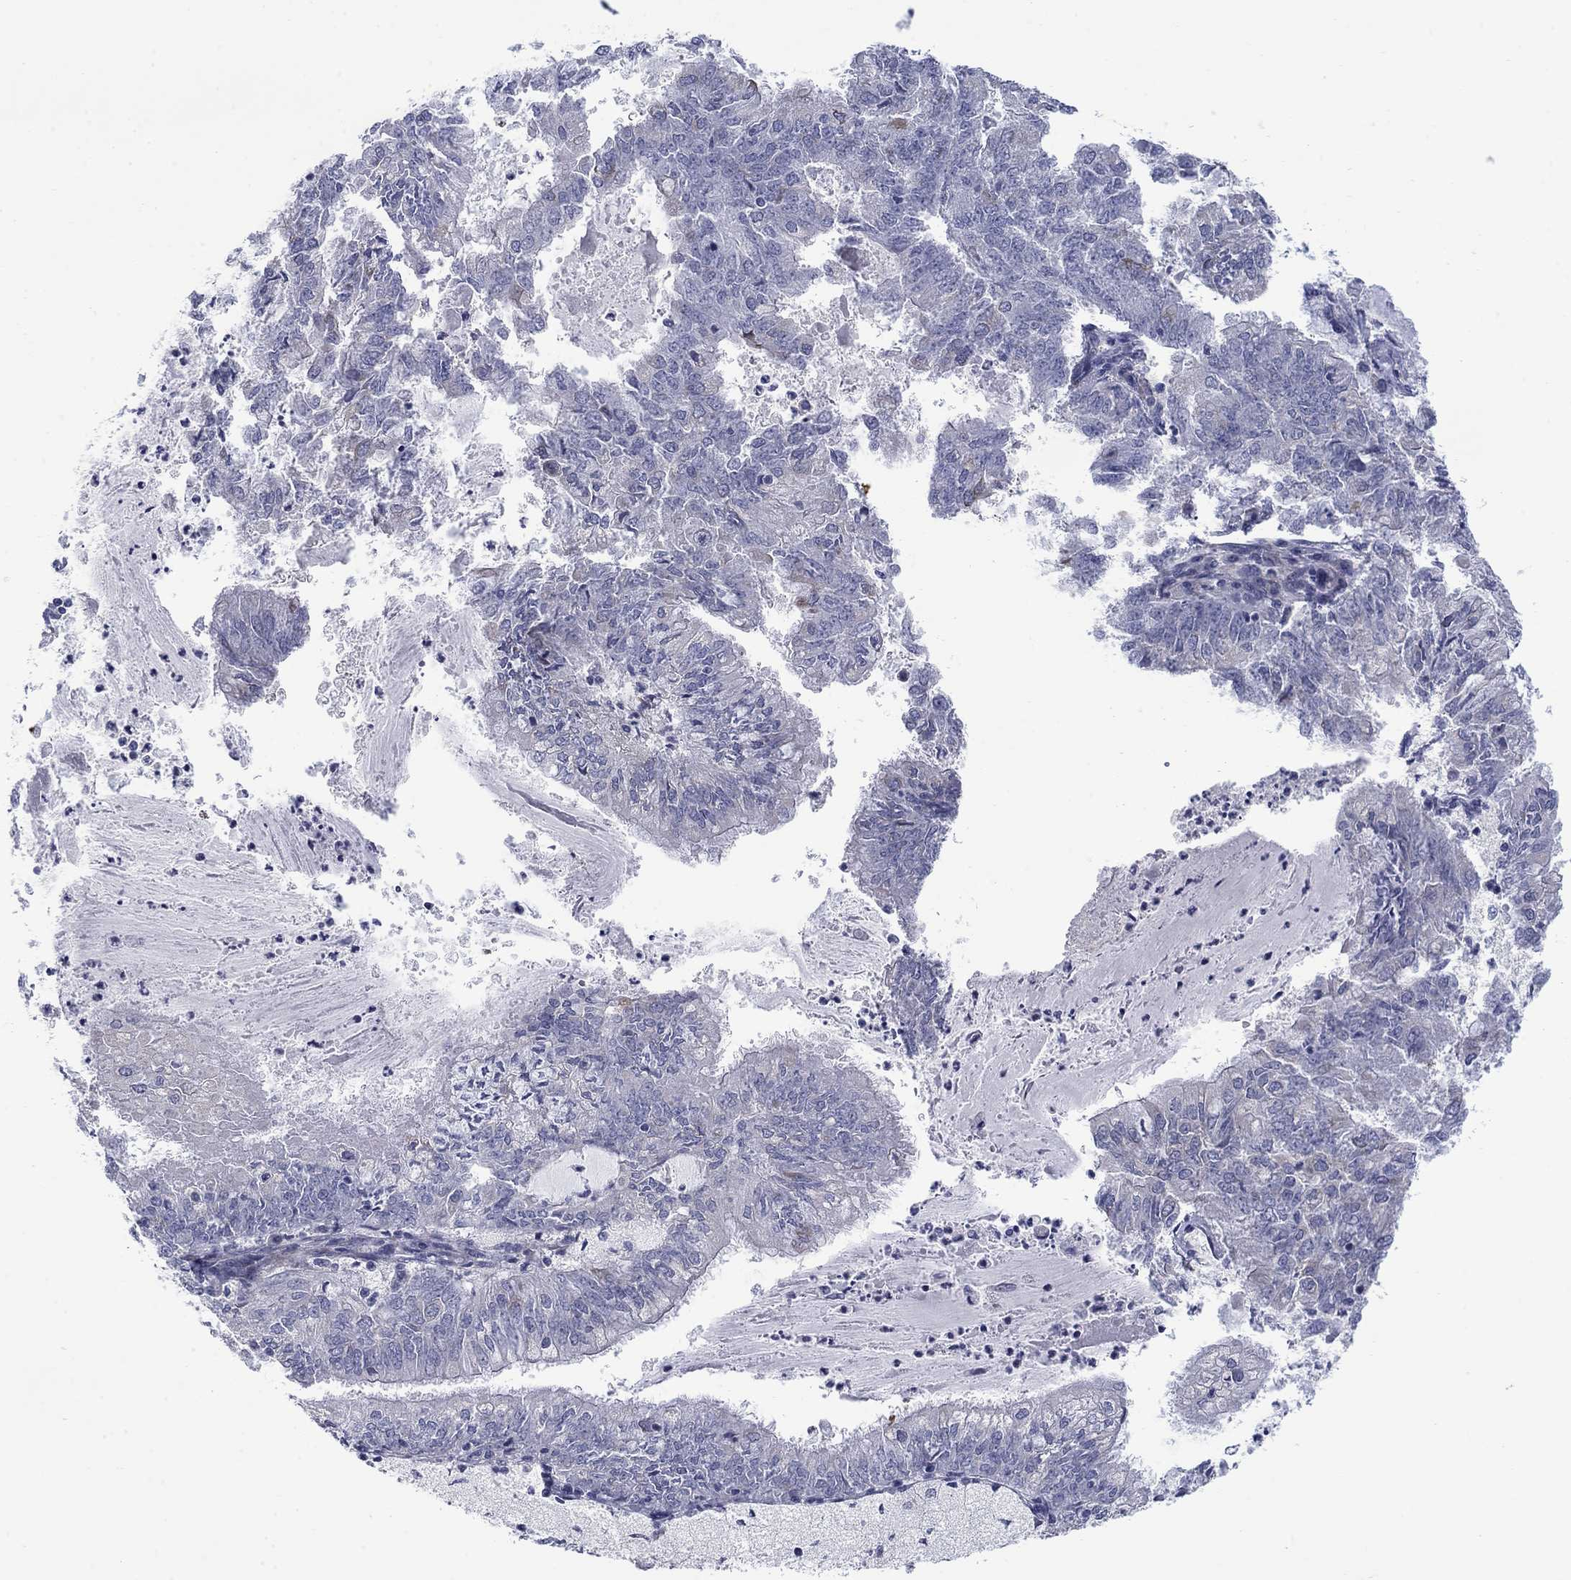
{"staining": {"intensity": "negative", "quantity": "none", "location": "none"}, "tissue": "endometrial cancer", "cell_type": "Tumor cells", "image_type": "cancer", "snomed": [{"axis": "morphology", "description": "Adenocarcinoma, NOS"}, {"axis": "topography", "description": "Endometrium"}], "caption": "Immunohistochemistry (IHC) photomicrograph of human endometrial cancer stained for a protein (brown), which displays no staining in tumor cells. (Brightfield microscopy of DAB (3,3'-diaminobenzidine) IHC at high magnification).", "gene": "FXR1", "patient": {"sex": "female", "age": 57}}